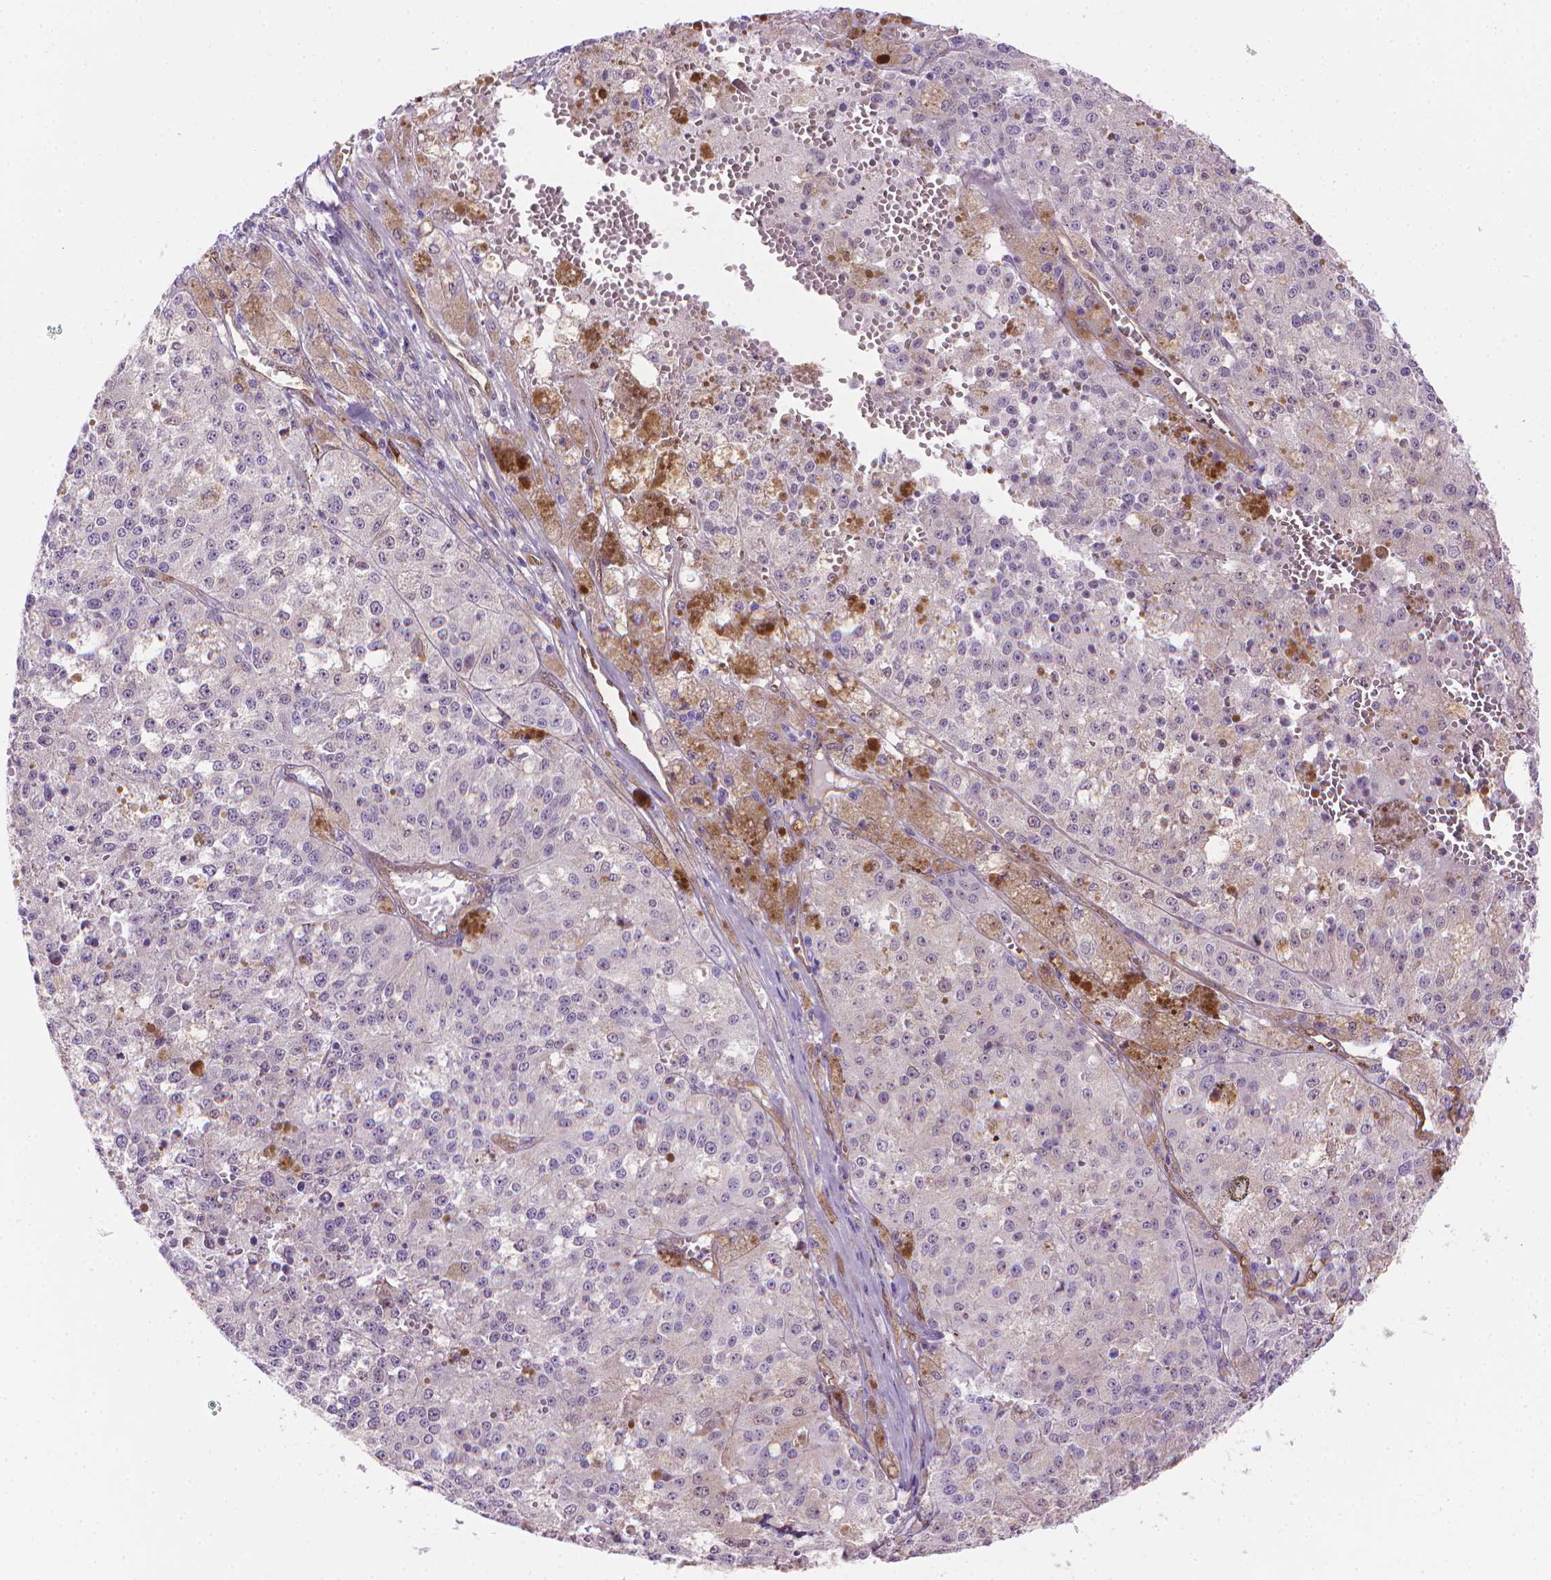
{"staining": {"intensity": "negative", "quantity": "none", "location": "none"}, "tissue": "melanoma", "cell_type": "Tumor cells", "image_type": "cancer", "snomed": [{"axis": "morphology", "description": "Malignant melanoma, Metastatic site"}, {"axis": "topography", "description": "Lymph node"}], "caption": "DAB immunohistochemical staining of malignant melanoma (metastatic site) exhibits no significant staining in tumor cells.", "gene": "CLIC4", "patient": {"sex": "female", "age": 64}}